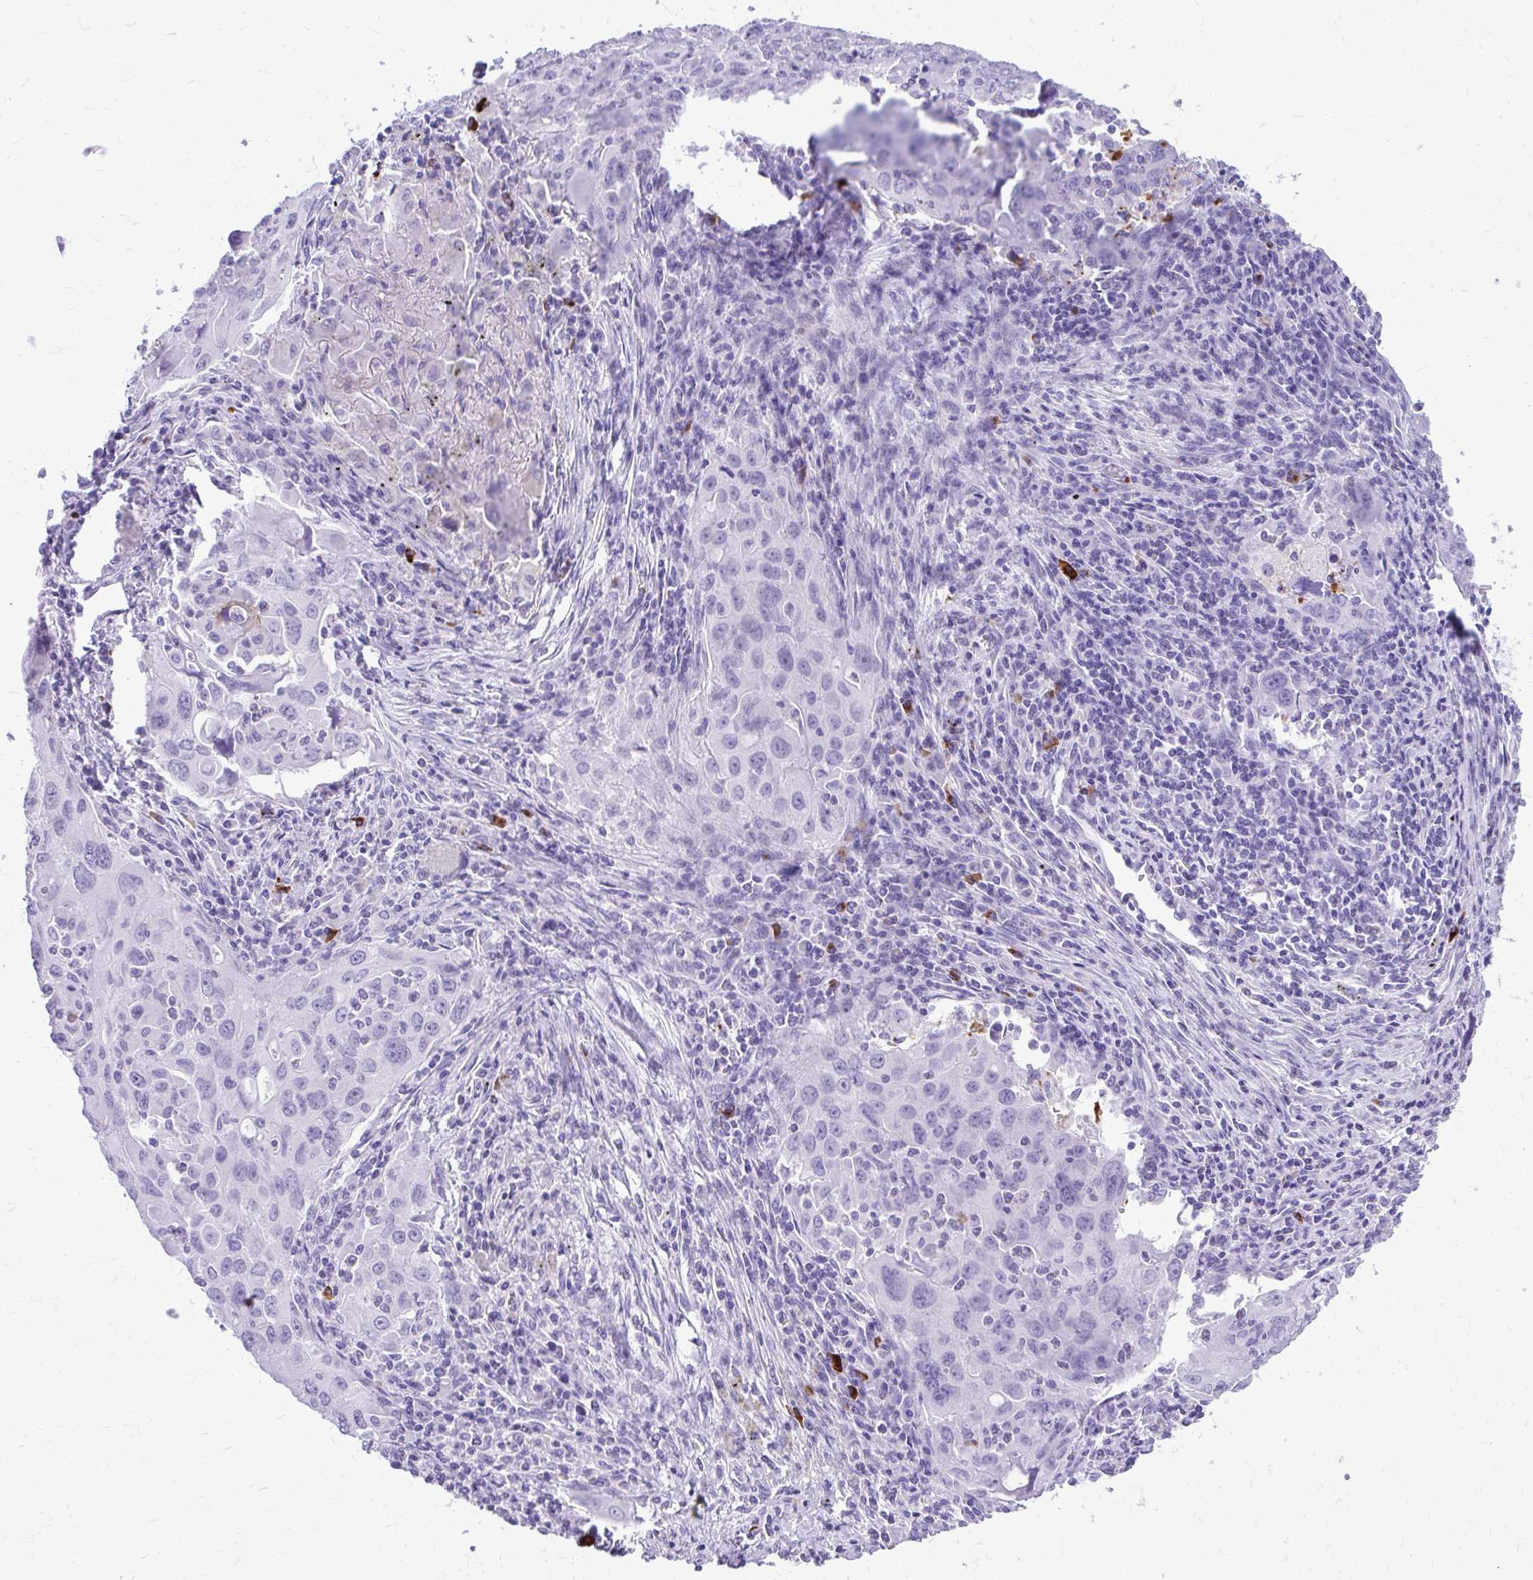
{"staining": {"intensity": "negative", "quantity": "none", "location": "none"}, "tissue": "lung cancer", "cell_type": "Tumor cells", "image_type": "cancer", "snomed": [{"axis": "morphology", "description": "Adenocarcinoma, NOS"}, {"axis": "morphology", "description": "Adenocarcinoma, metastatic, NOS"}, {"axis": "topography", "description": "Lymph node"}, {"axis": "topography", "description": "Lung"}], "caption": "High magnification brightfield microscopy of lung cancer (metastatic adenocarcinoma) stained with DAB (3,3'-diaminobenzidine) (brown) and counterstained with hematoxylin (blue): tumor cells show no significant expression.", "gene": "SATL1", "patient": {"sex": "female", "age": 42}}